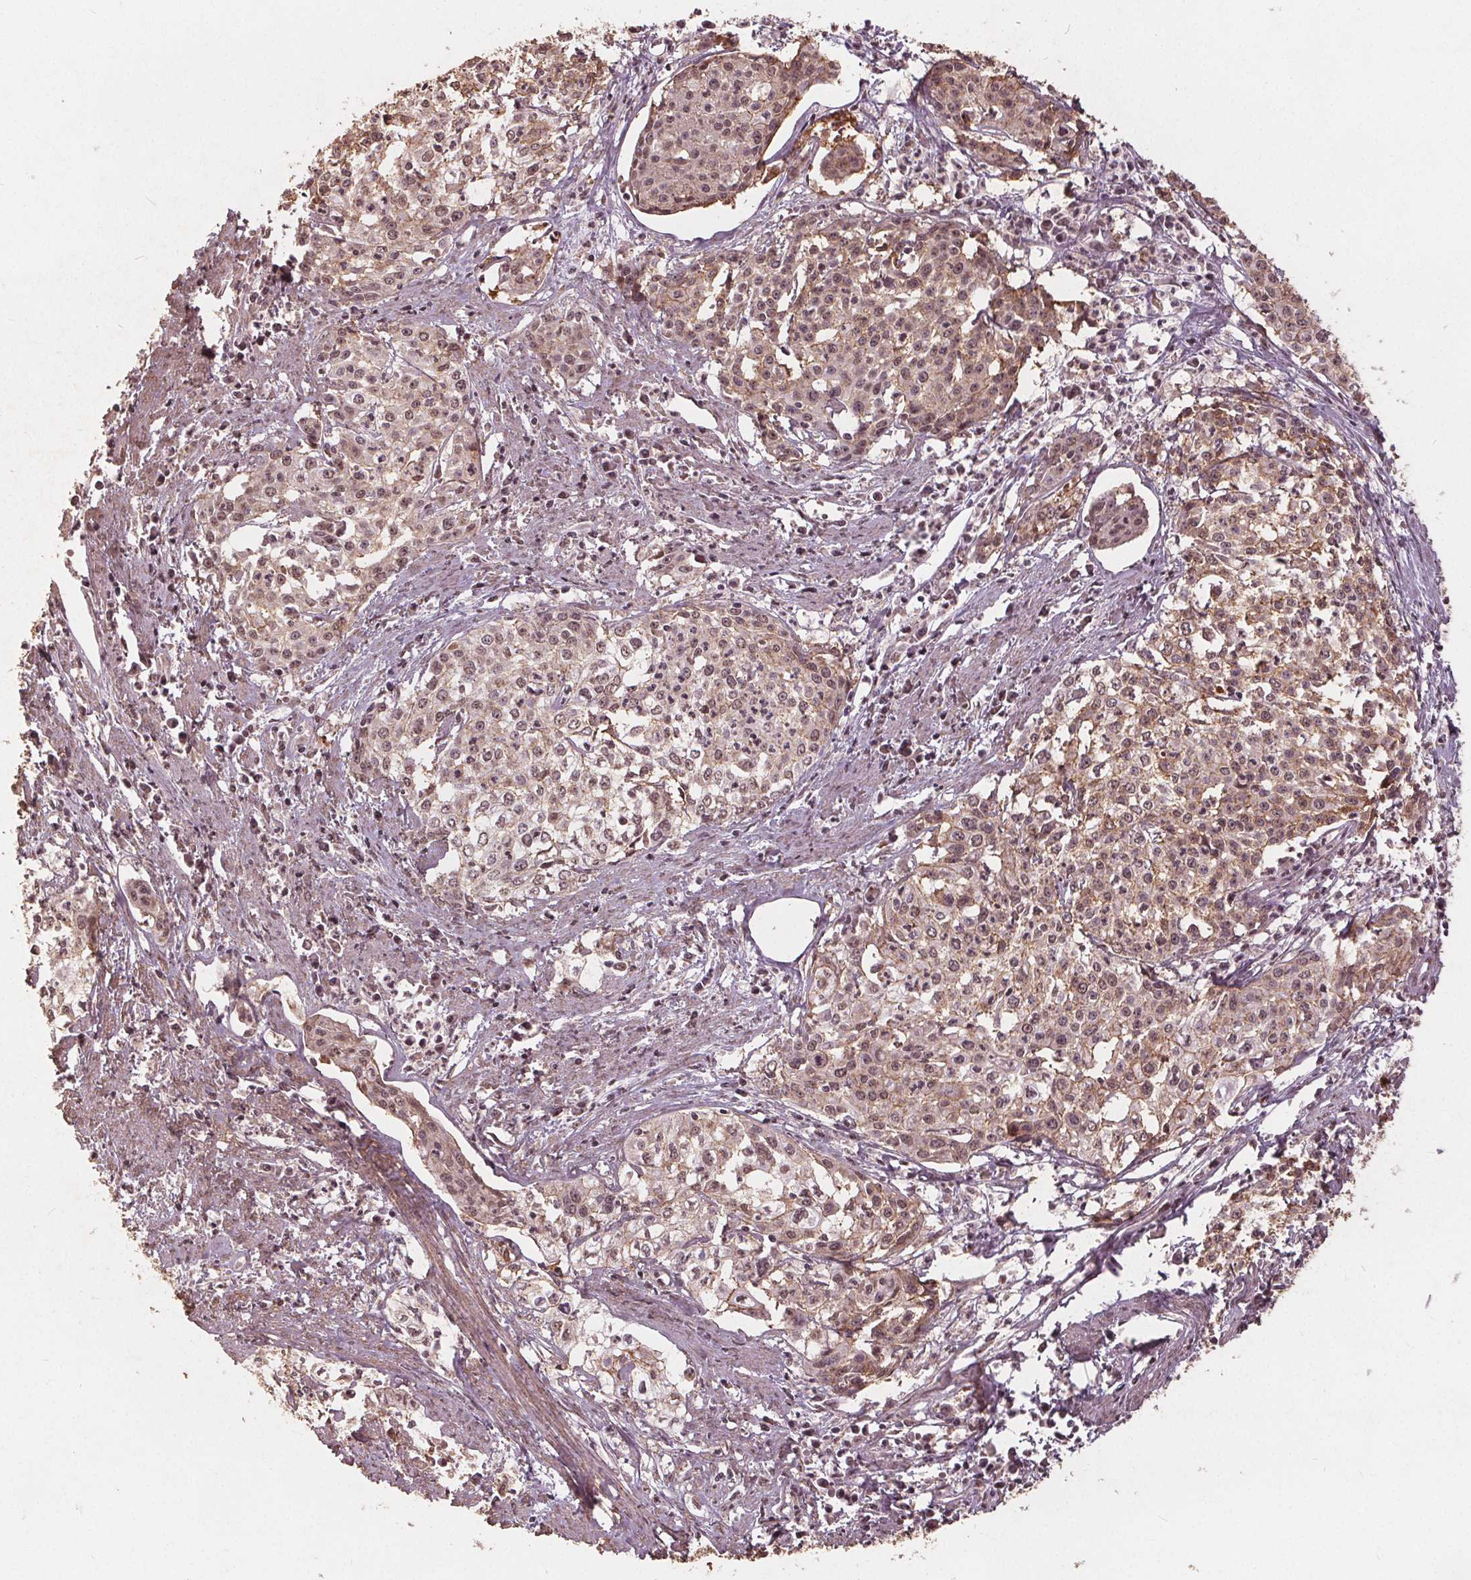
{"staining": {"intensity": "weak", "quantity": ">75%", "location": "cytoplasmic/membranous,nuclear"}, "tissue": "cervical cancer", "cell_type": "Tumor cells", "image_type": "cancer", "snomed": [{"axis": "morphology", "description": "Squamous cell carcinoma, NOS"}, {"axis": "topography", "description": "Cervix"}], "caption": "An immunohistochemistry image of tumor tissue is shown. Protein staining in brown labels weak cytoplasmic/membranous and nuclear positivity in cervical squamous cell carcinoma within tumor cells.", "gene": "DSG3", "patient": {"sex": "female", "age": 39}}